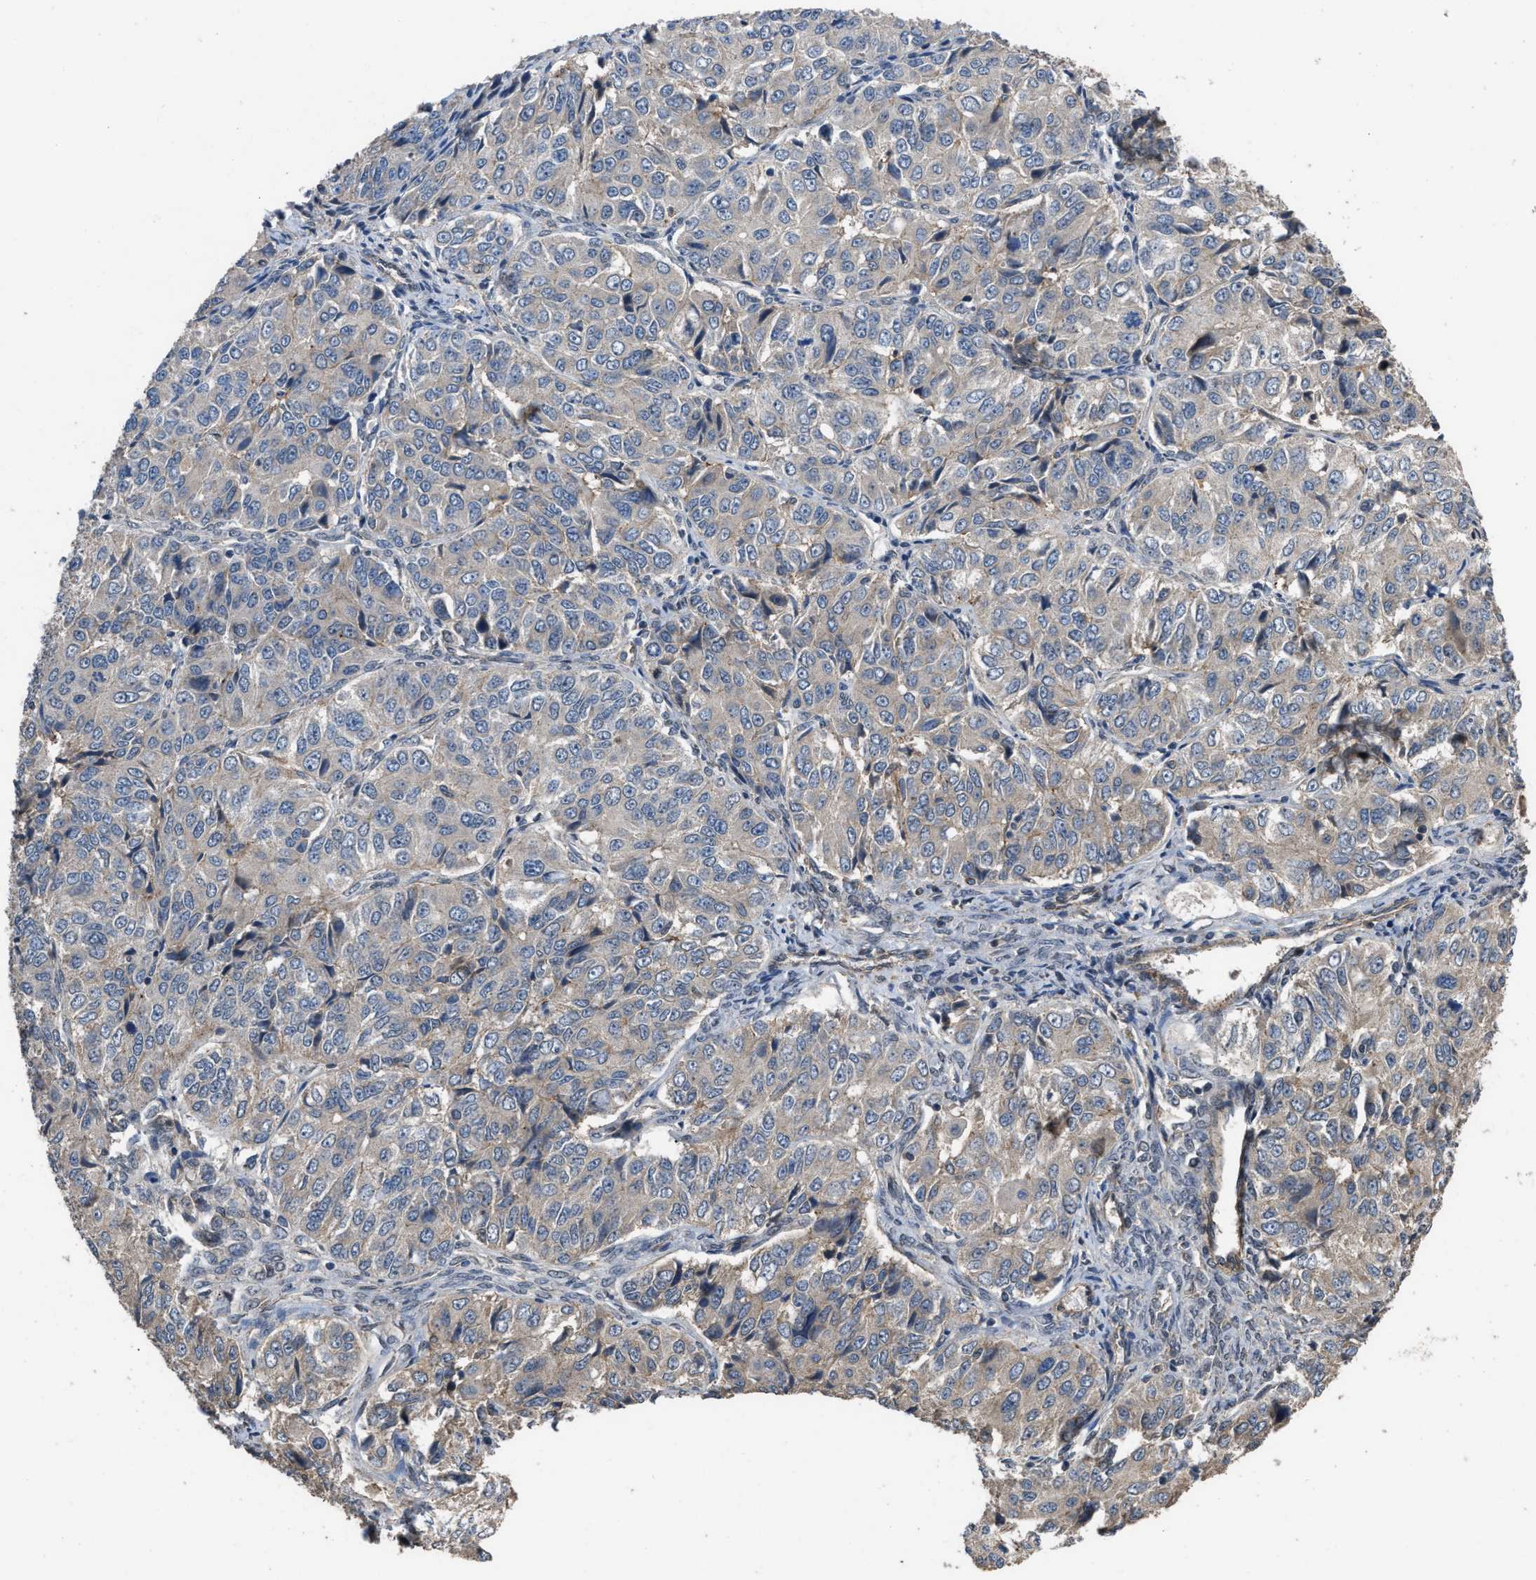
{"staining": {"intensity": "weak", "quantity": "<25%", "location": "cytoplasmic/membranous"}, "tissue": "ovarian cancer", "cell_type": "Tumor cells", "image_type": "cancer", "snomed": [{"axis": "morphology", "description": "Carcinoma, endometroid"}, {"axis": "topography", "description": "Ovary"}], "caption": "Immunohistochemistry (IHC) image of human ovarian cancer stained for a protein (brown), which displays no staining in tumor cells.", "gene": "UTRN", "patient": {"sex": "female", "age": 51}}